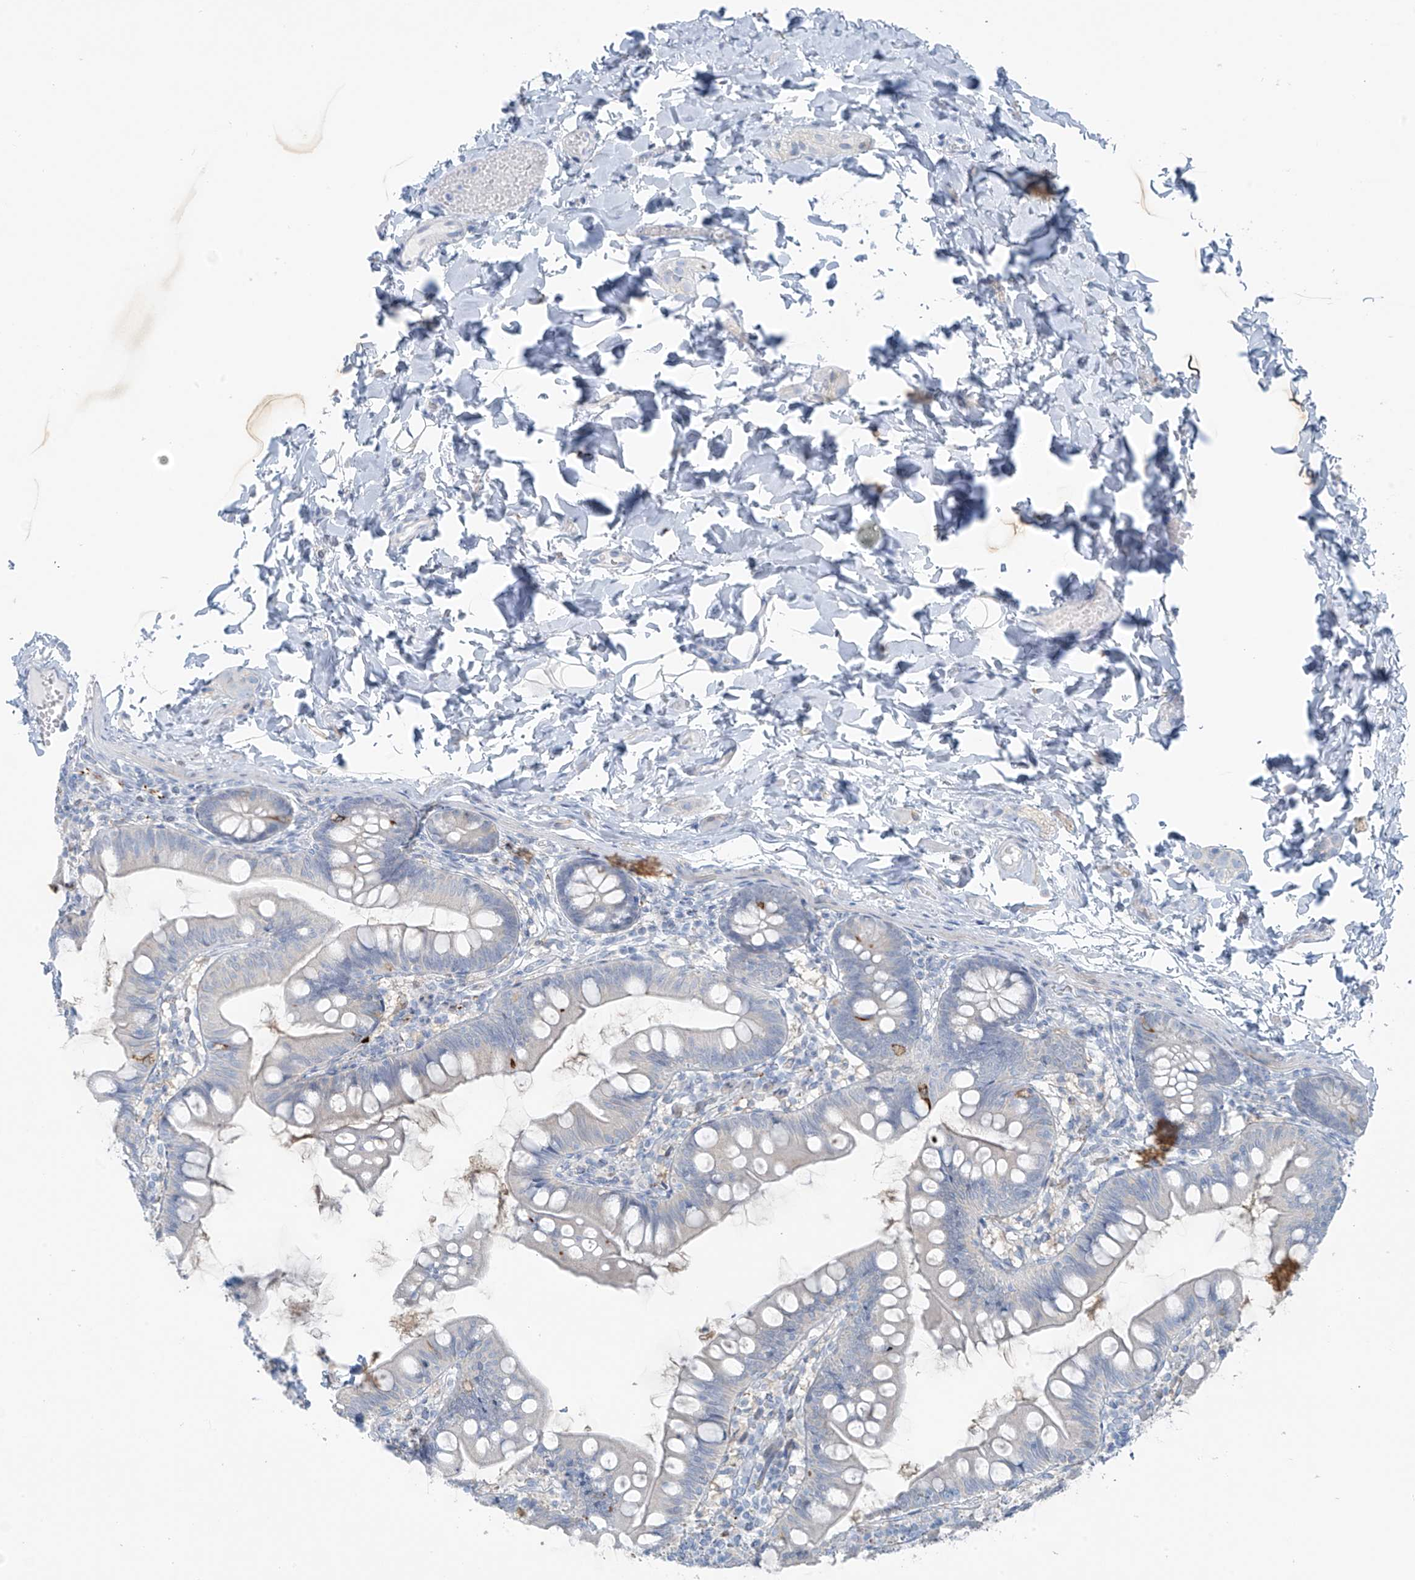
{"staining": {"intensity": "strong", "quantity": "<25%", "location": "cytoplasmic/membranous"}, "tissue": "small intestine", "cell_type": "Glandular cells", "image_type": "normal", "snomed": [{"axis": "morphology", "description": "Normal tissue, NOS"}, {"axis": "topography", "description": "Small intestine"}], "caption": "The image shows immunohistochemical staining of normal small intestine. There is strong cytoplasmic/membranous positivity is seen in about <25% of glandular cells.", "gene": "SLC25A43", "patient": {"sex": "male", "age": 7}}